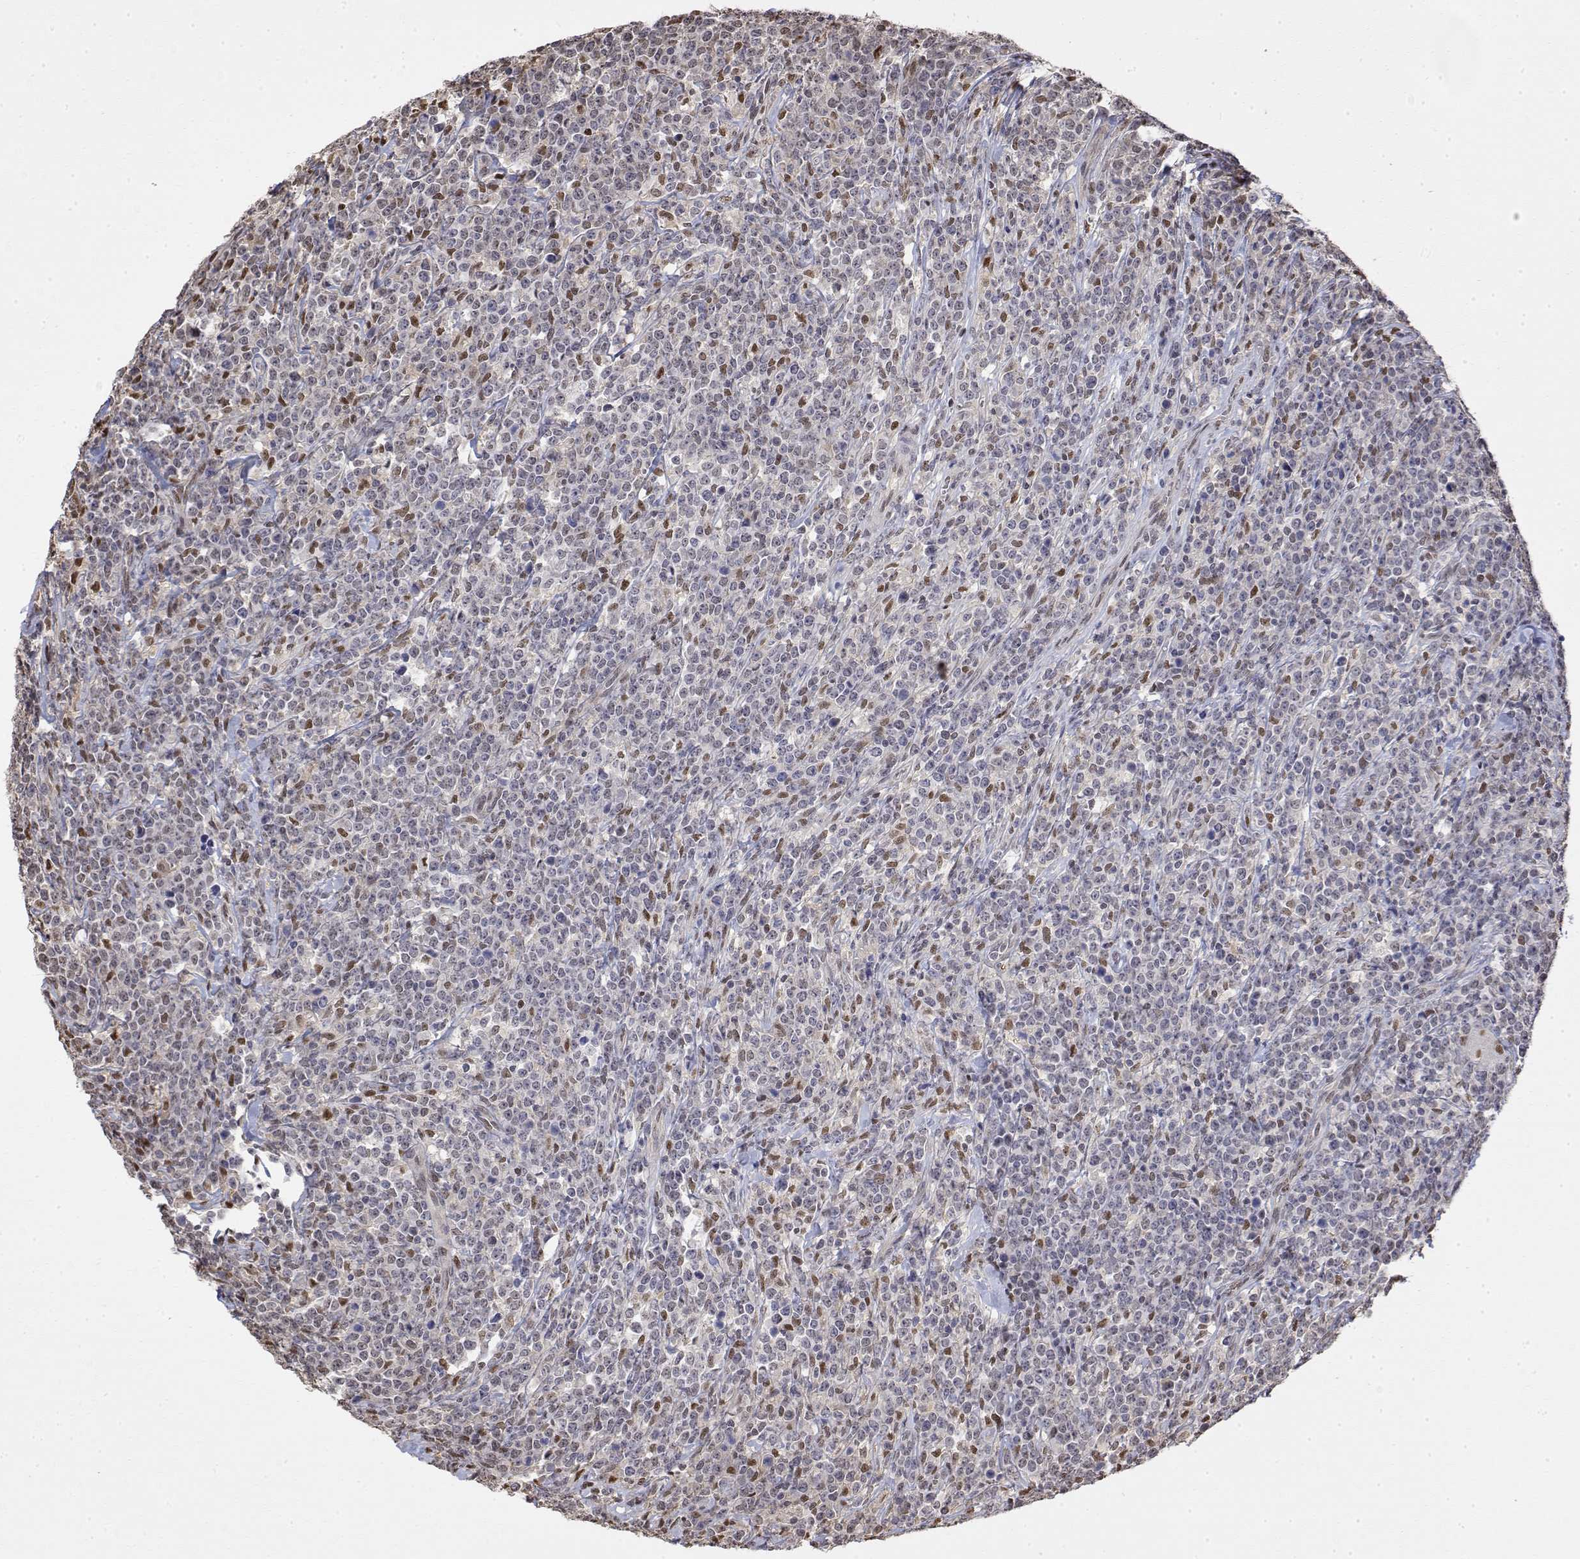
{"staining": {"intensity": "negative", "quantity": "none", "location": "none"}, "tissue": "lymphoma", "cell_type": "Tumor cells", "image_type": "cancer", "snomed": [{"axis": "morphology", "description": "Malignant lymphoma, non-Hodgkin's type, High grade"}, {"axis": "topography", "description": "Small intestine"}], "caption": "Human lymphoma stained for a protein using immunohistochemistry exhibits no expression in tumor cells.", "gene": "TPI1", "patient": {"sex": "female", "age": 56}}